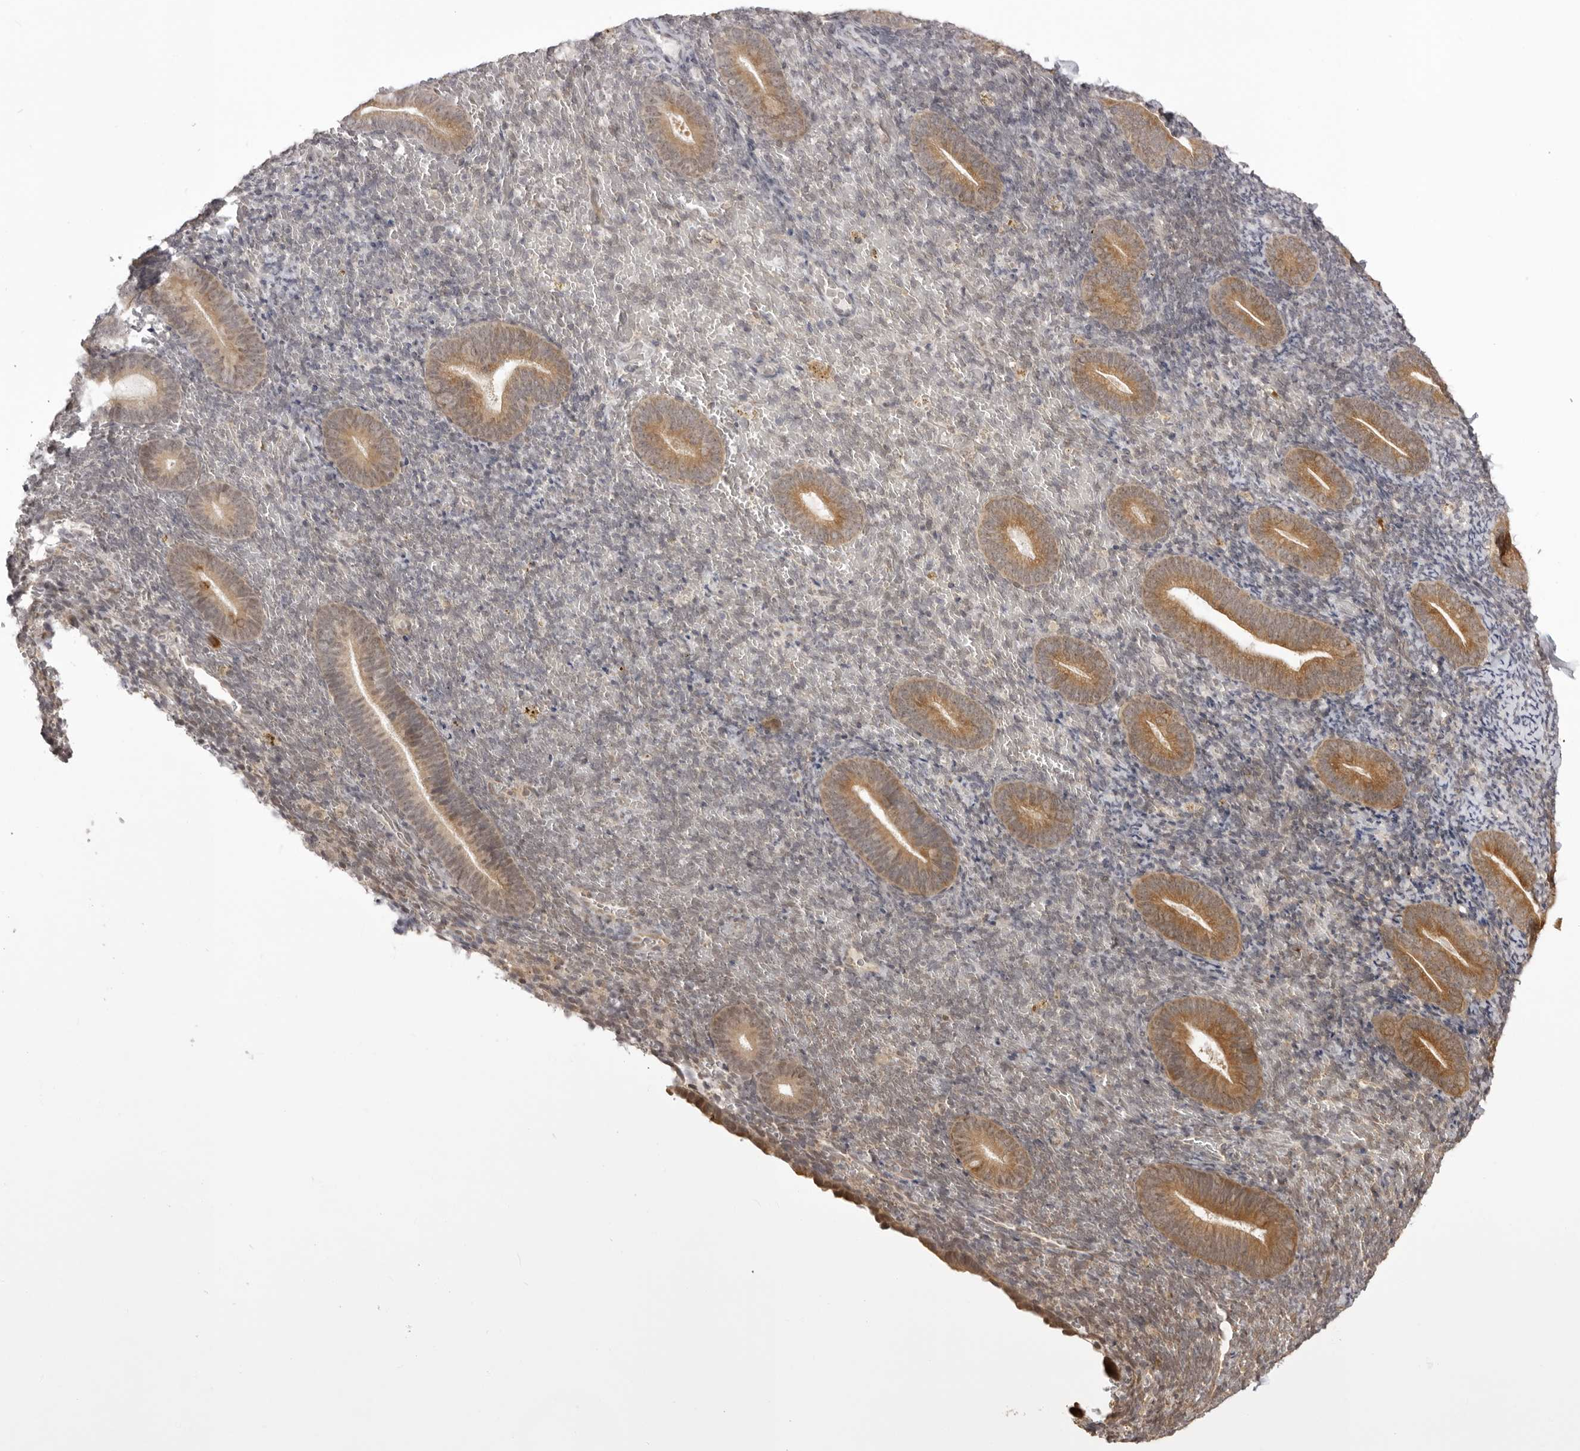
{"staining": {"intensity": "negative", "quantity": "none", "location": "none"}, "tissue": "endometrium", "cell_type": "Cells in endometrial stroma", "image_type": "normal", "snomed": [{"axis": "morphology", "description": "Normal tissue, NOS"}, {"axis": "topography", "description": "Endometrium"}], "caption": "Protein analysis of normal endometrium exhibits no significant staining in cells in endometrial stroma. (DAB immunohistochemistry visualized using brightfield microscopy, high magnification).", "gene": "ZC3H11A", "patient": {"sex": "female", "age": 51}}